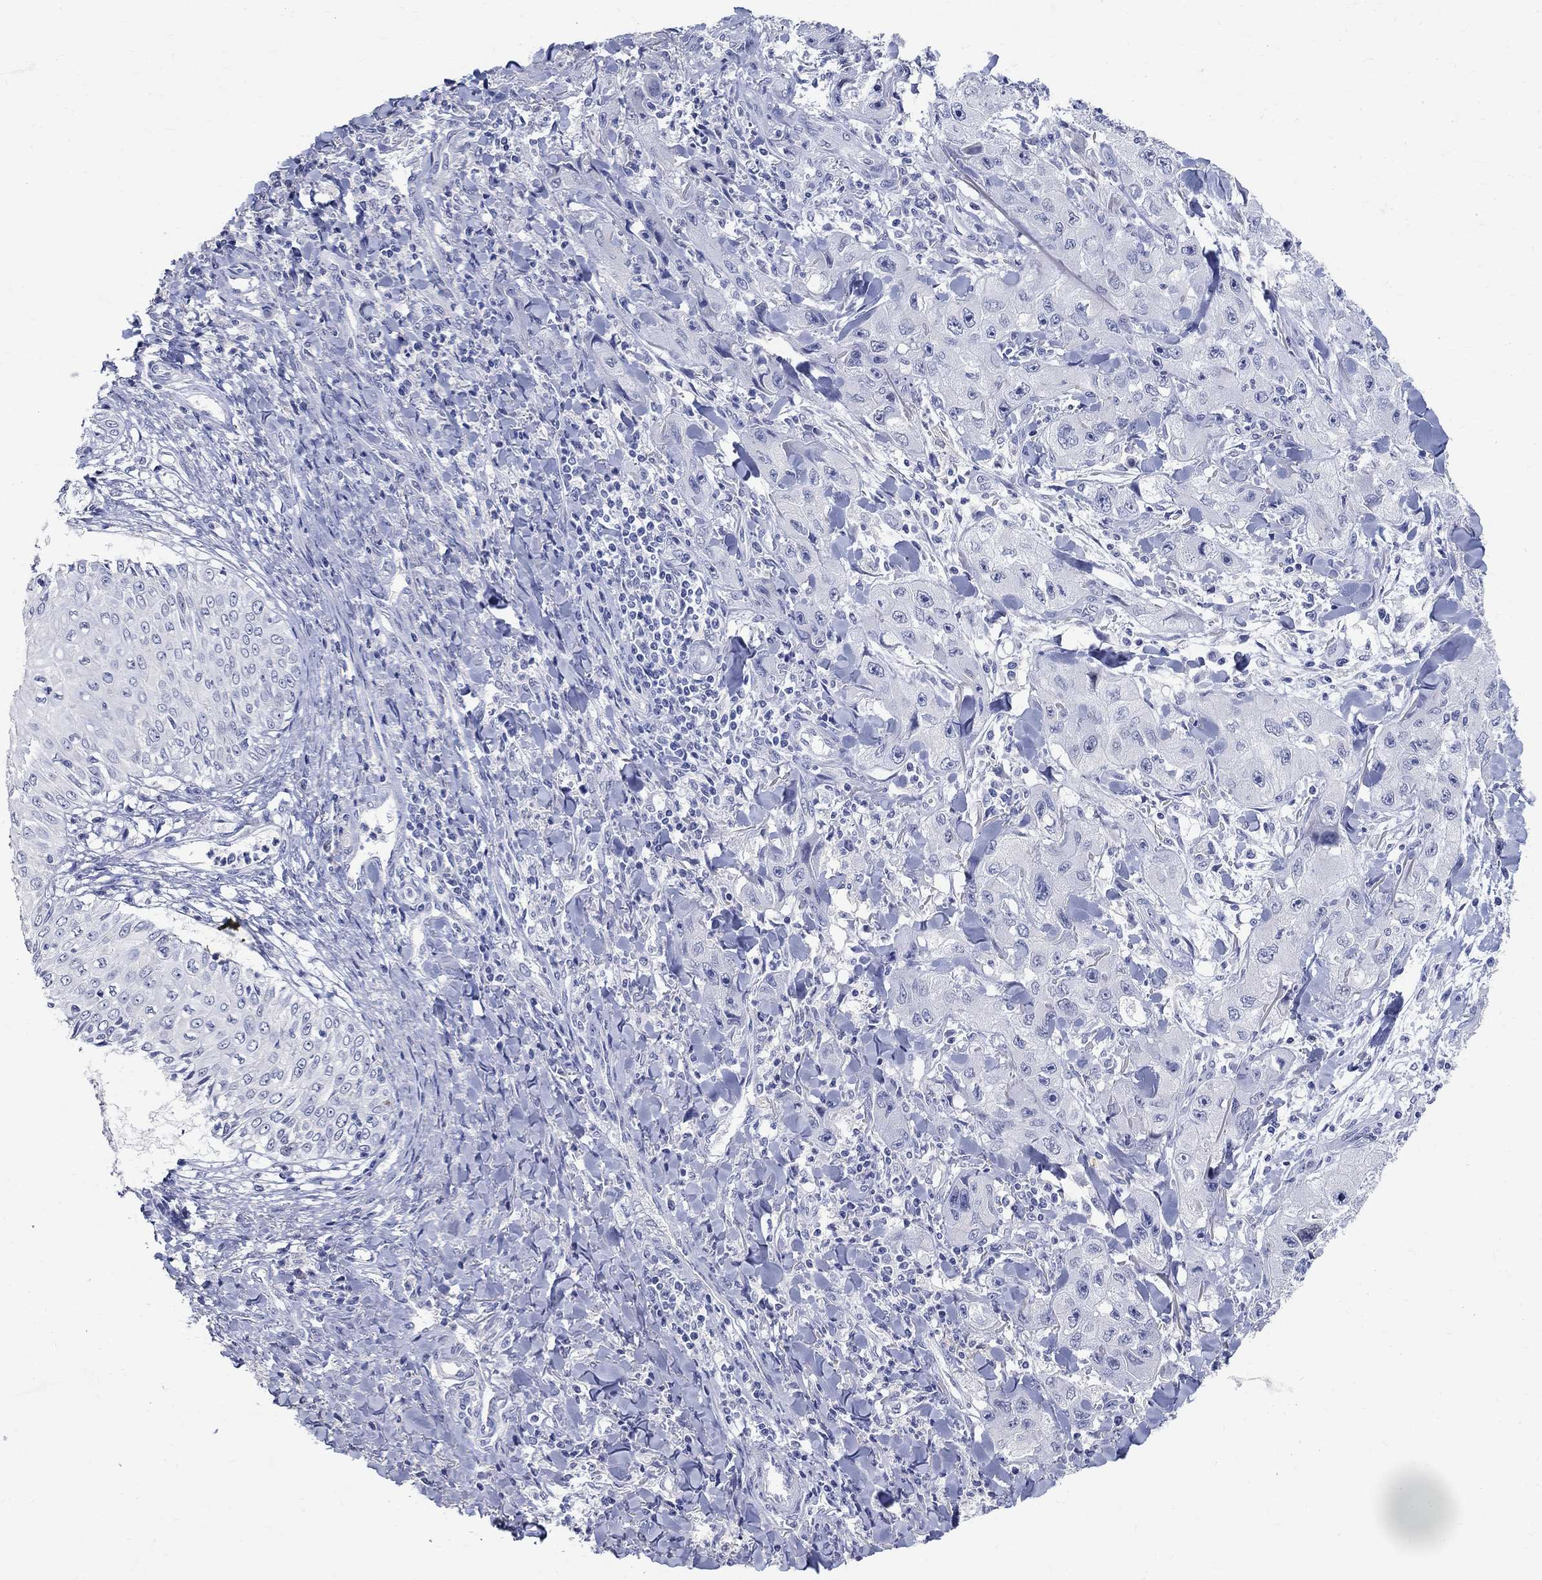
{"staining": {"intensity": "negative", "quantity": "none", "location": "none"}, "tissue": "skin cancer", "cell_type": "Tumor cells", "image_type": "cancer", "snomed": [{"axis": "morphology", "description": "Squamous cell carcinoma, NOS"}, {"axis": "topography", "description": "Skin"}, {"axis": "topography", "description": "Subcutis"}], "caption": "Tumor cells show no significant staining in skin cancer.", "gene": "SOX2", "patient": {"sex": "male", "age": 73}}